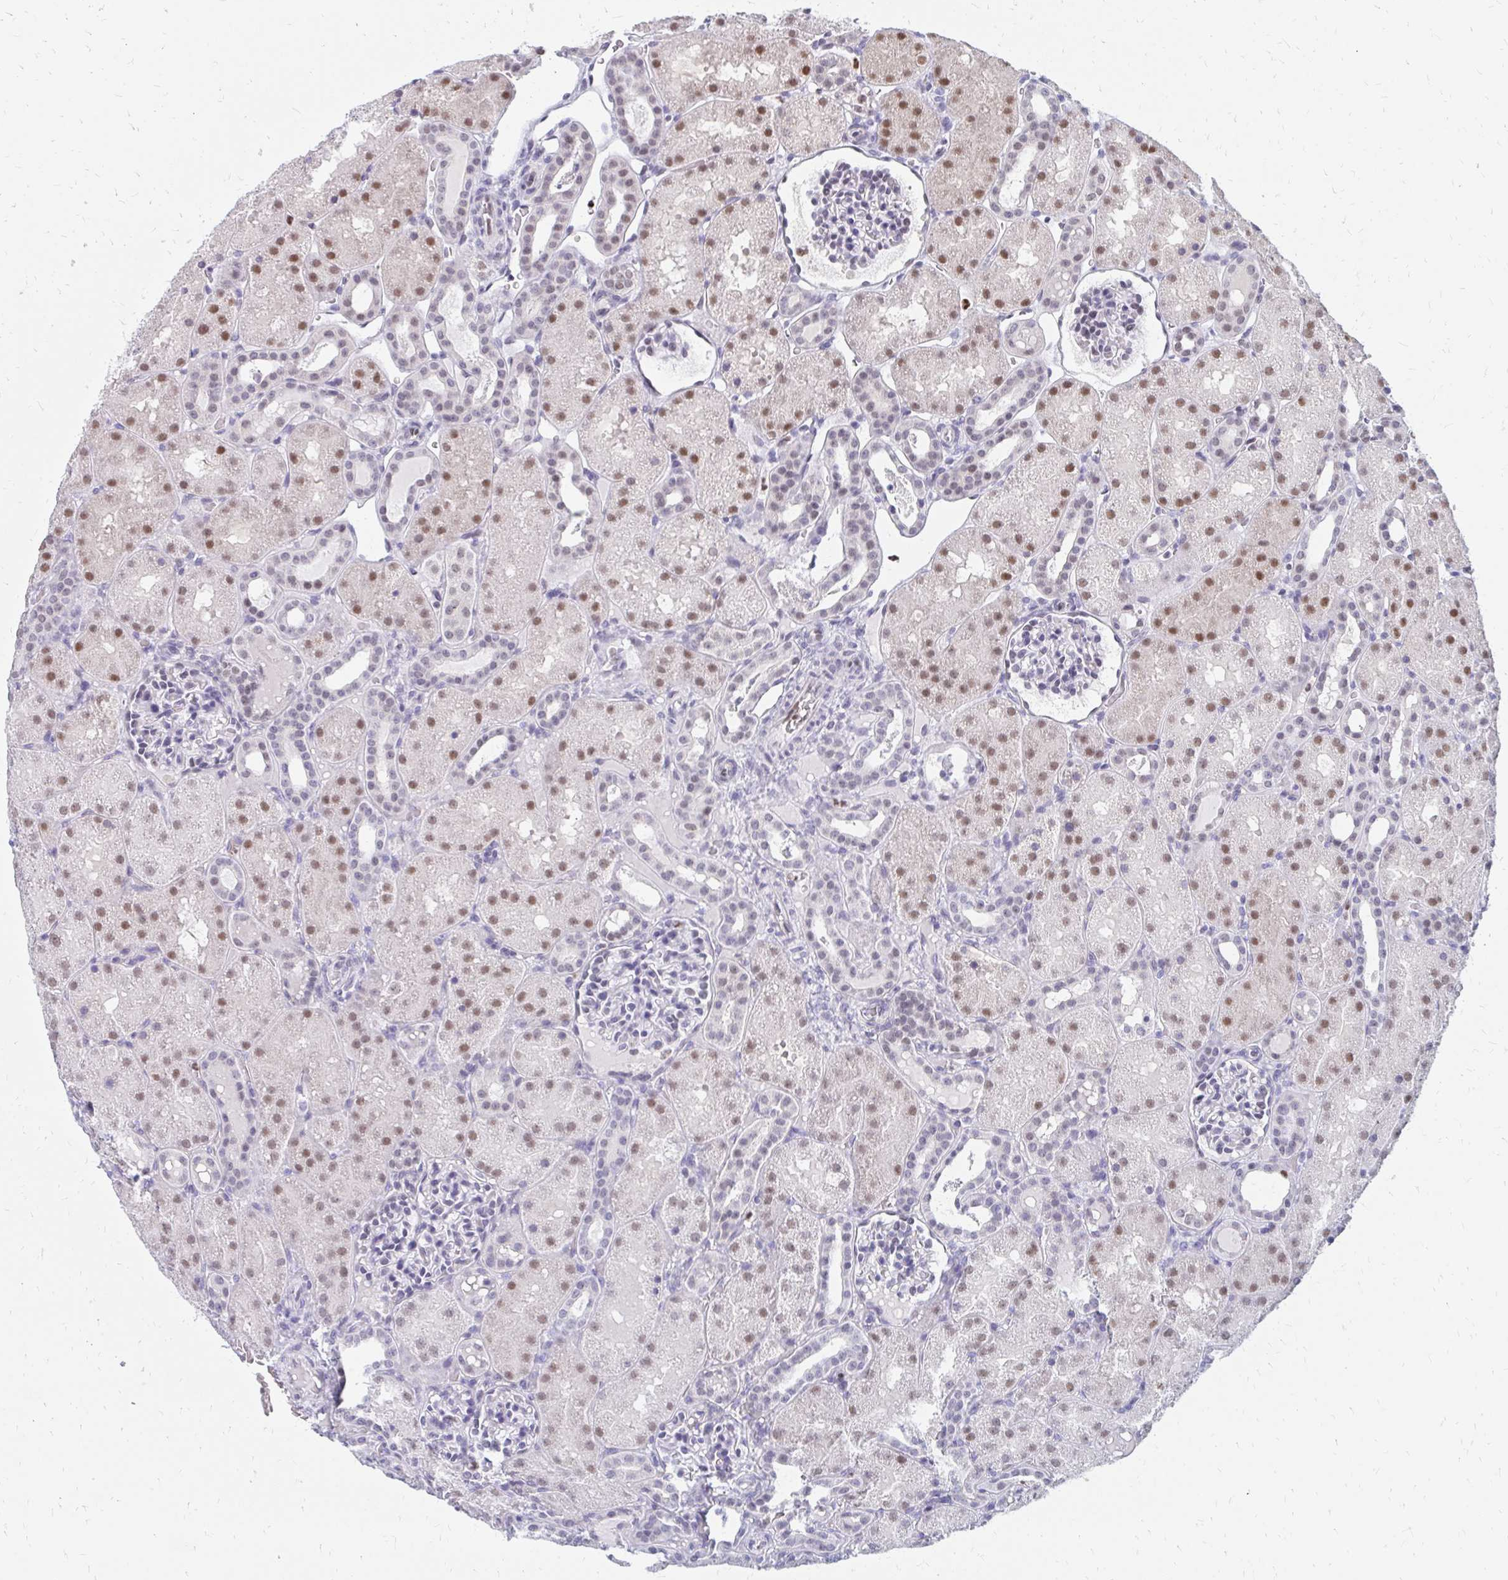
{"staining": {"intensity": "negative", "quantity": "none", "location": "none"}, "tissue": "kidney", "cell_type": "Cells in glomeruli", "image_type": "normal", "snomed": [{"axis": "morphology", "description": "Normal tissue, NOS"}, {"axis": "topography", "description": "Kidney"}], "caption": "The photomicrograph displays no staining of cells in glomeruli in benign kidney. (Immunohistochemistry, brightfield microscopy, high magnification).", "gene": "PLK3", "patient": {"sex": "male", "age": 2}}